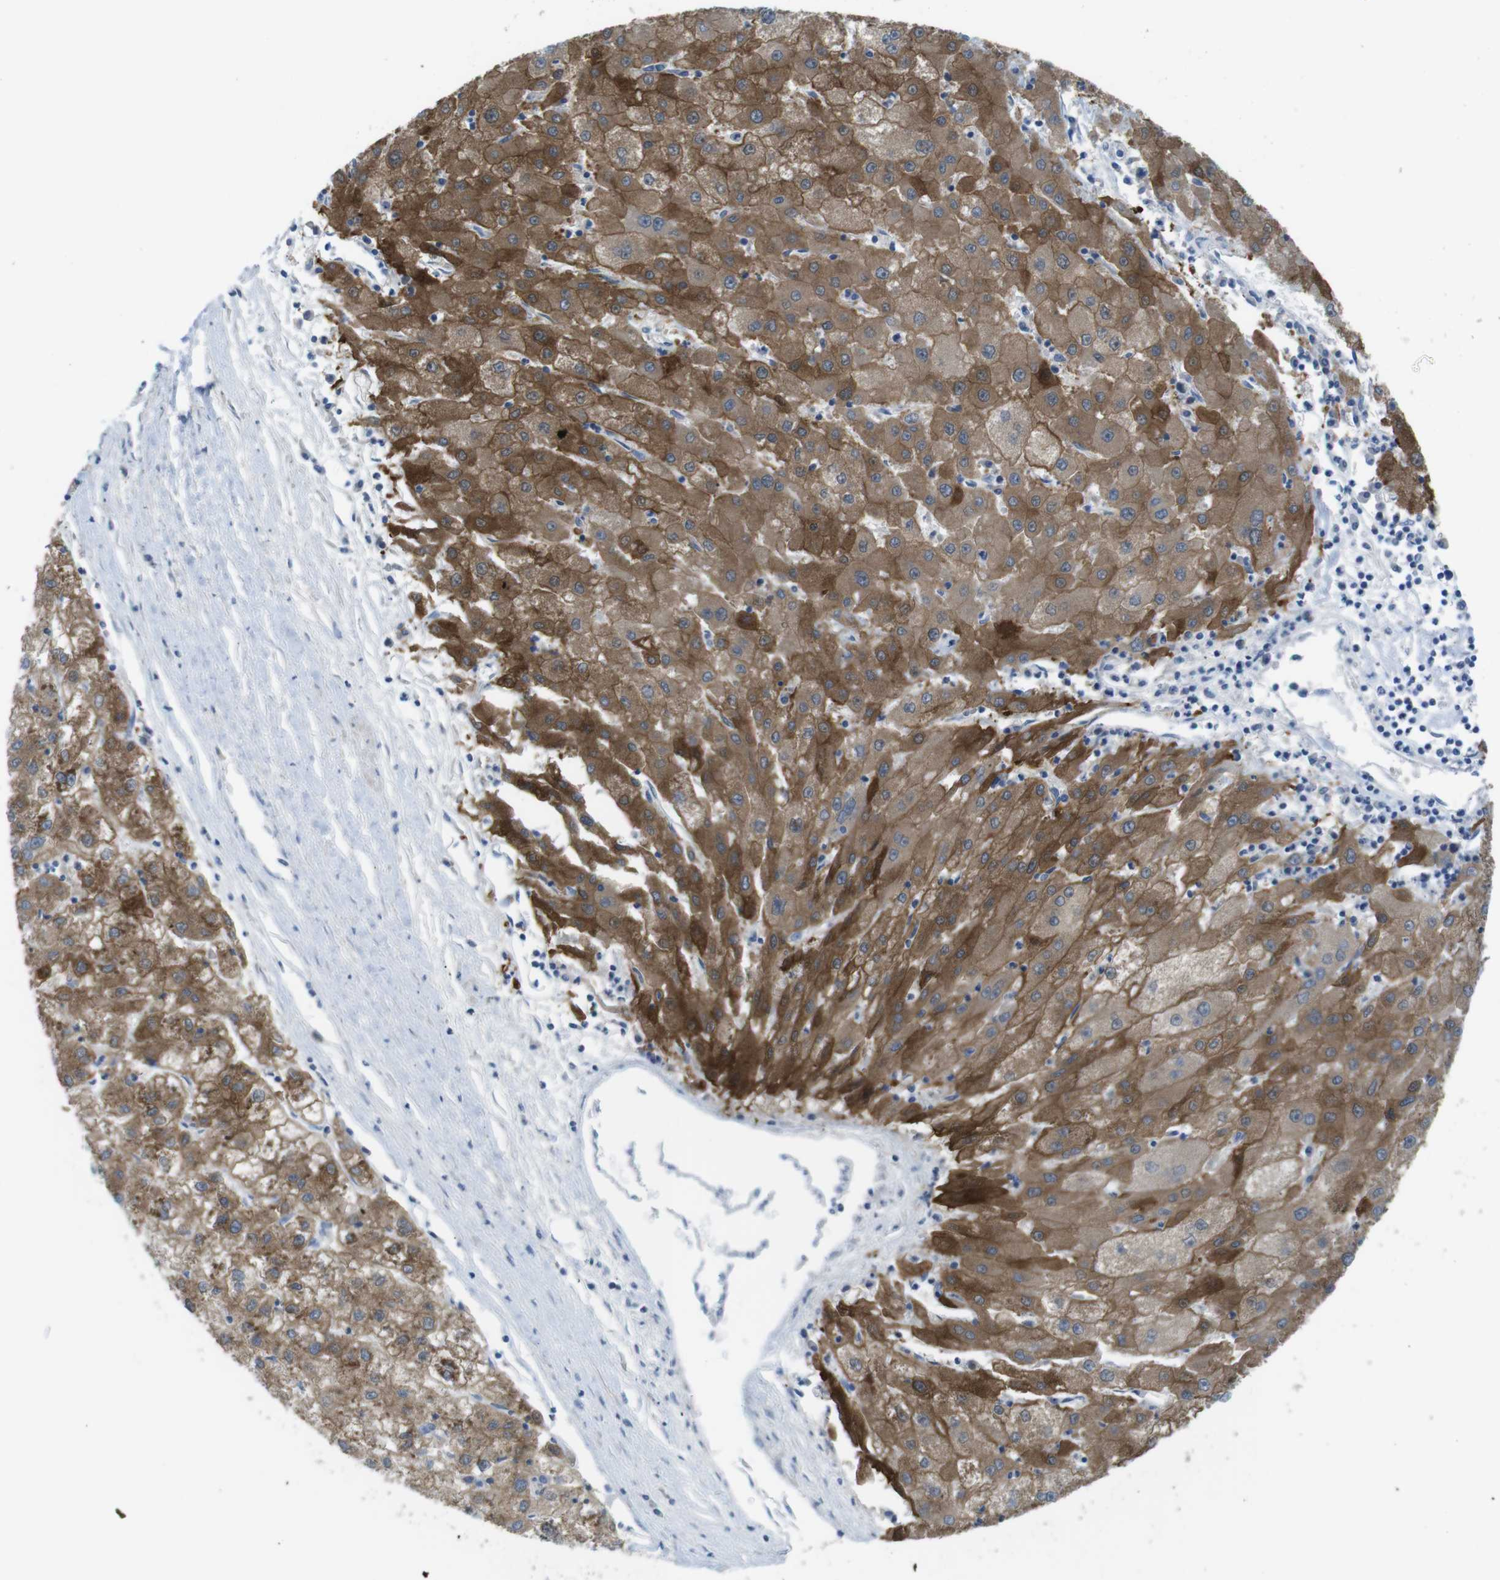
{"staining": {"intensity": "moderate", "quantity": ">75%", "location": "cytoplasmic/membranous"}, "tissue": "liver cancer", "cell_type": "Tumor cells", "image_type": "cancer", "snomed": [{"axis": "morphology", "description": "Carcinoma, Hepatocellular, NOS"}, {"axis": "topography", "description": "Liver"}], "caption": "The micrograph demonstrates immunohistochemical staining of liver cancer (hepatocellular carcinoma). There is moderate cytoplasmic/membranous staining is identified in approximately >75% of tumor cells. Using DAB (3,3'-diaminobenzidine) (brown) and hematoxylin (blue) stains, captured at high magnification using brightfield microscopy.", "gene": "MTHFD1", "patient": {"sex": "male", "age": 72}}